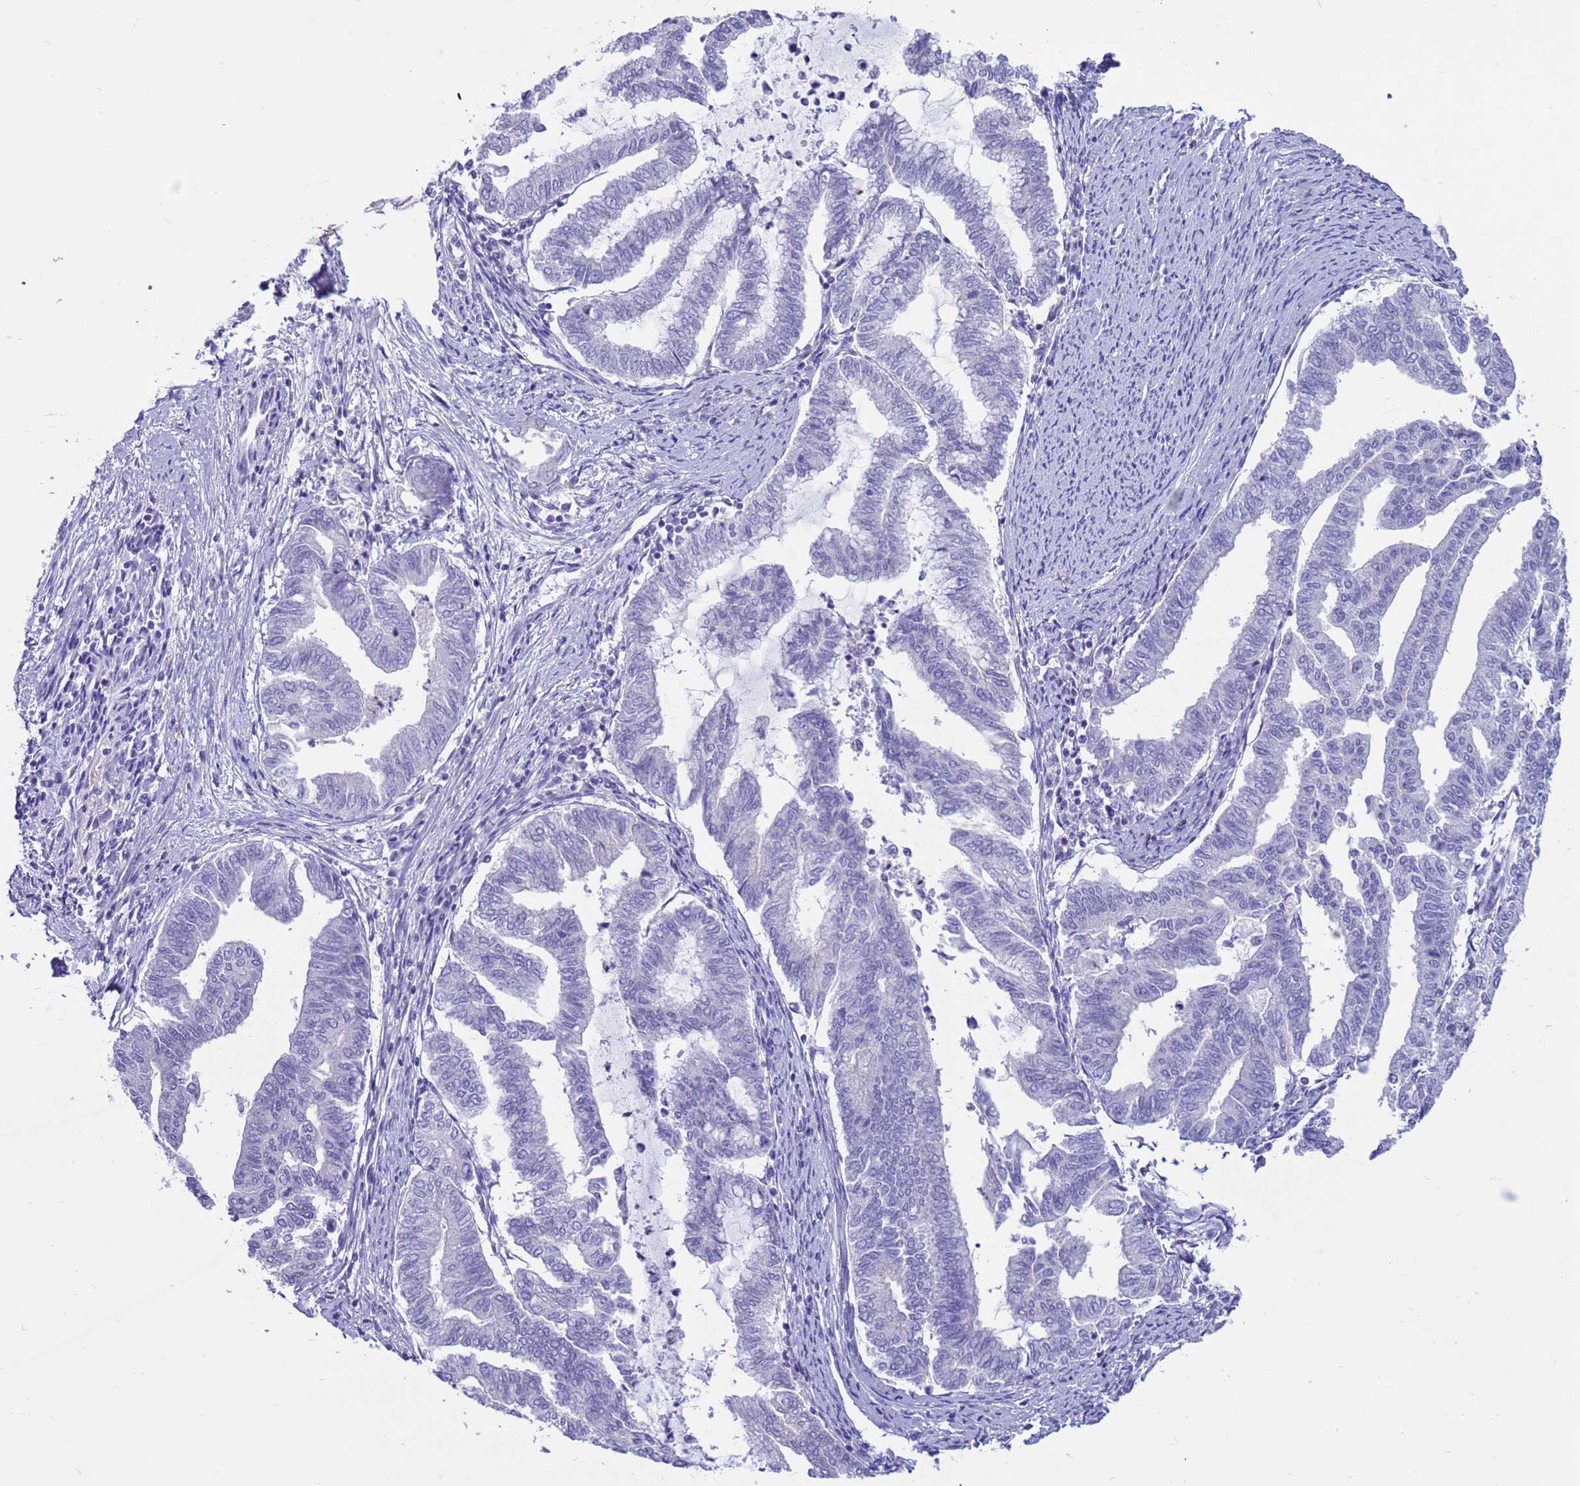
{"staining": {"intensity": "negative", "quantity": "none", "location": "none"}, "tissue": "endometrial cancer", "cell_type": "Tumor cells", "image_type": "cancer", "snomed": [{"axis": "morphology", "description": "Adenocarcinoma, NOS"}, {"axis": "topography", "description": "Endometrium"}], "caption": "High power microscopy photomicrograph of an immunohistochemistry (IHC) histopathology image of endometrial adenocarcinoma, revealing no significant expression in tumor cells.", "gene": "PDE10A", "patient": {"sex": "female", "age": 79}}